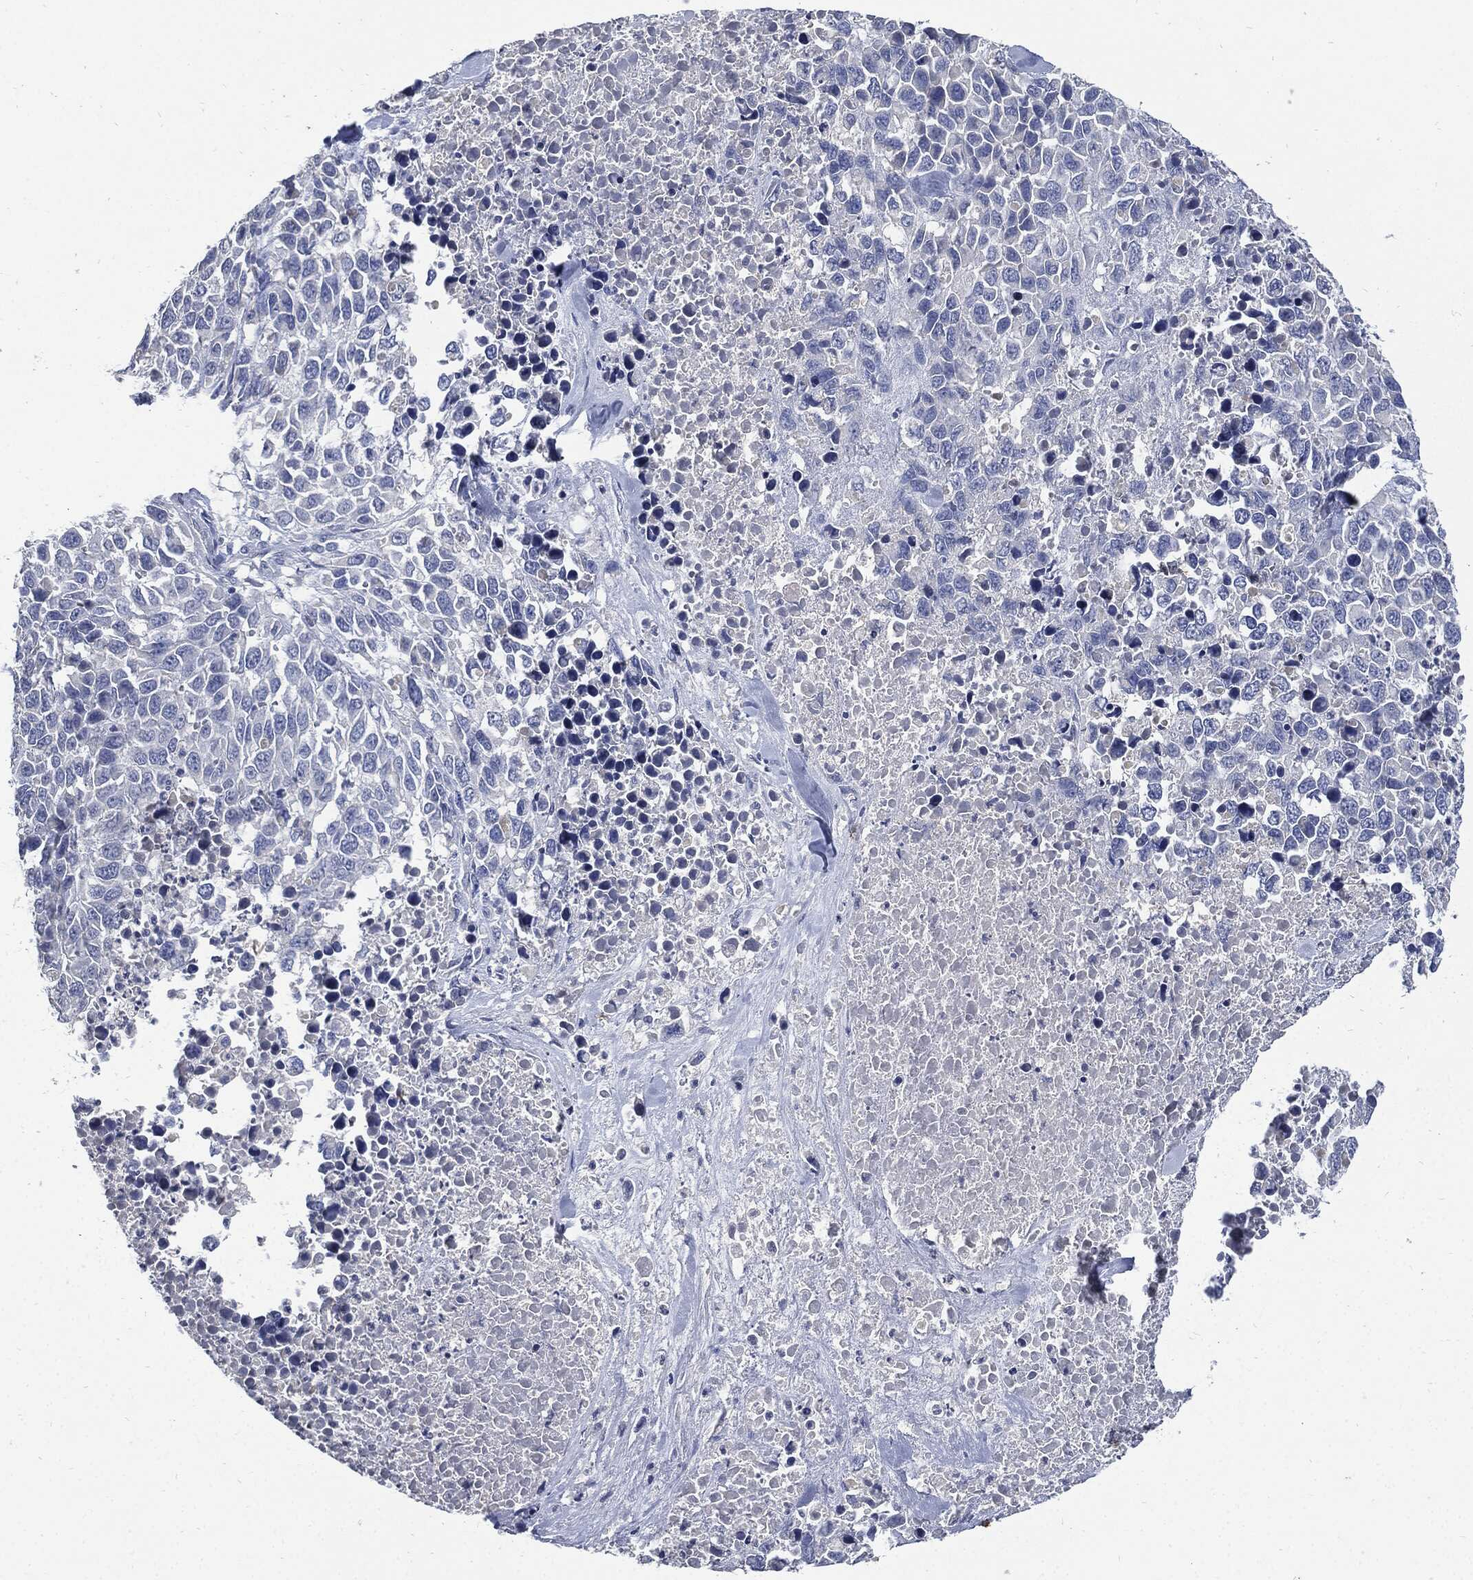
{"staining": {"intensity": "negative", "quantity": "none", "location": "none"}, "tissue": "melanoma", "cell_type": "Tumor cells", "image_type": "cancer", "snomed": [{"axis": "morphology", "description": "Malignant melanoma, Metastatic site"}, {"axis": "topography", "description": "Skin"}], "caption": "Tumor cells are negative for protein expression in human malignant melanoma (metastatic site).", "gene": "CPE", "patient": {"sex": "male", "age": 84}}